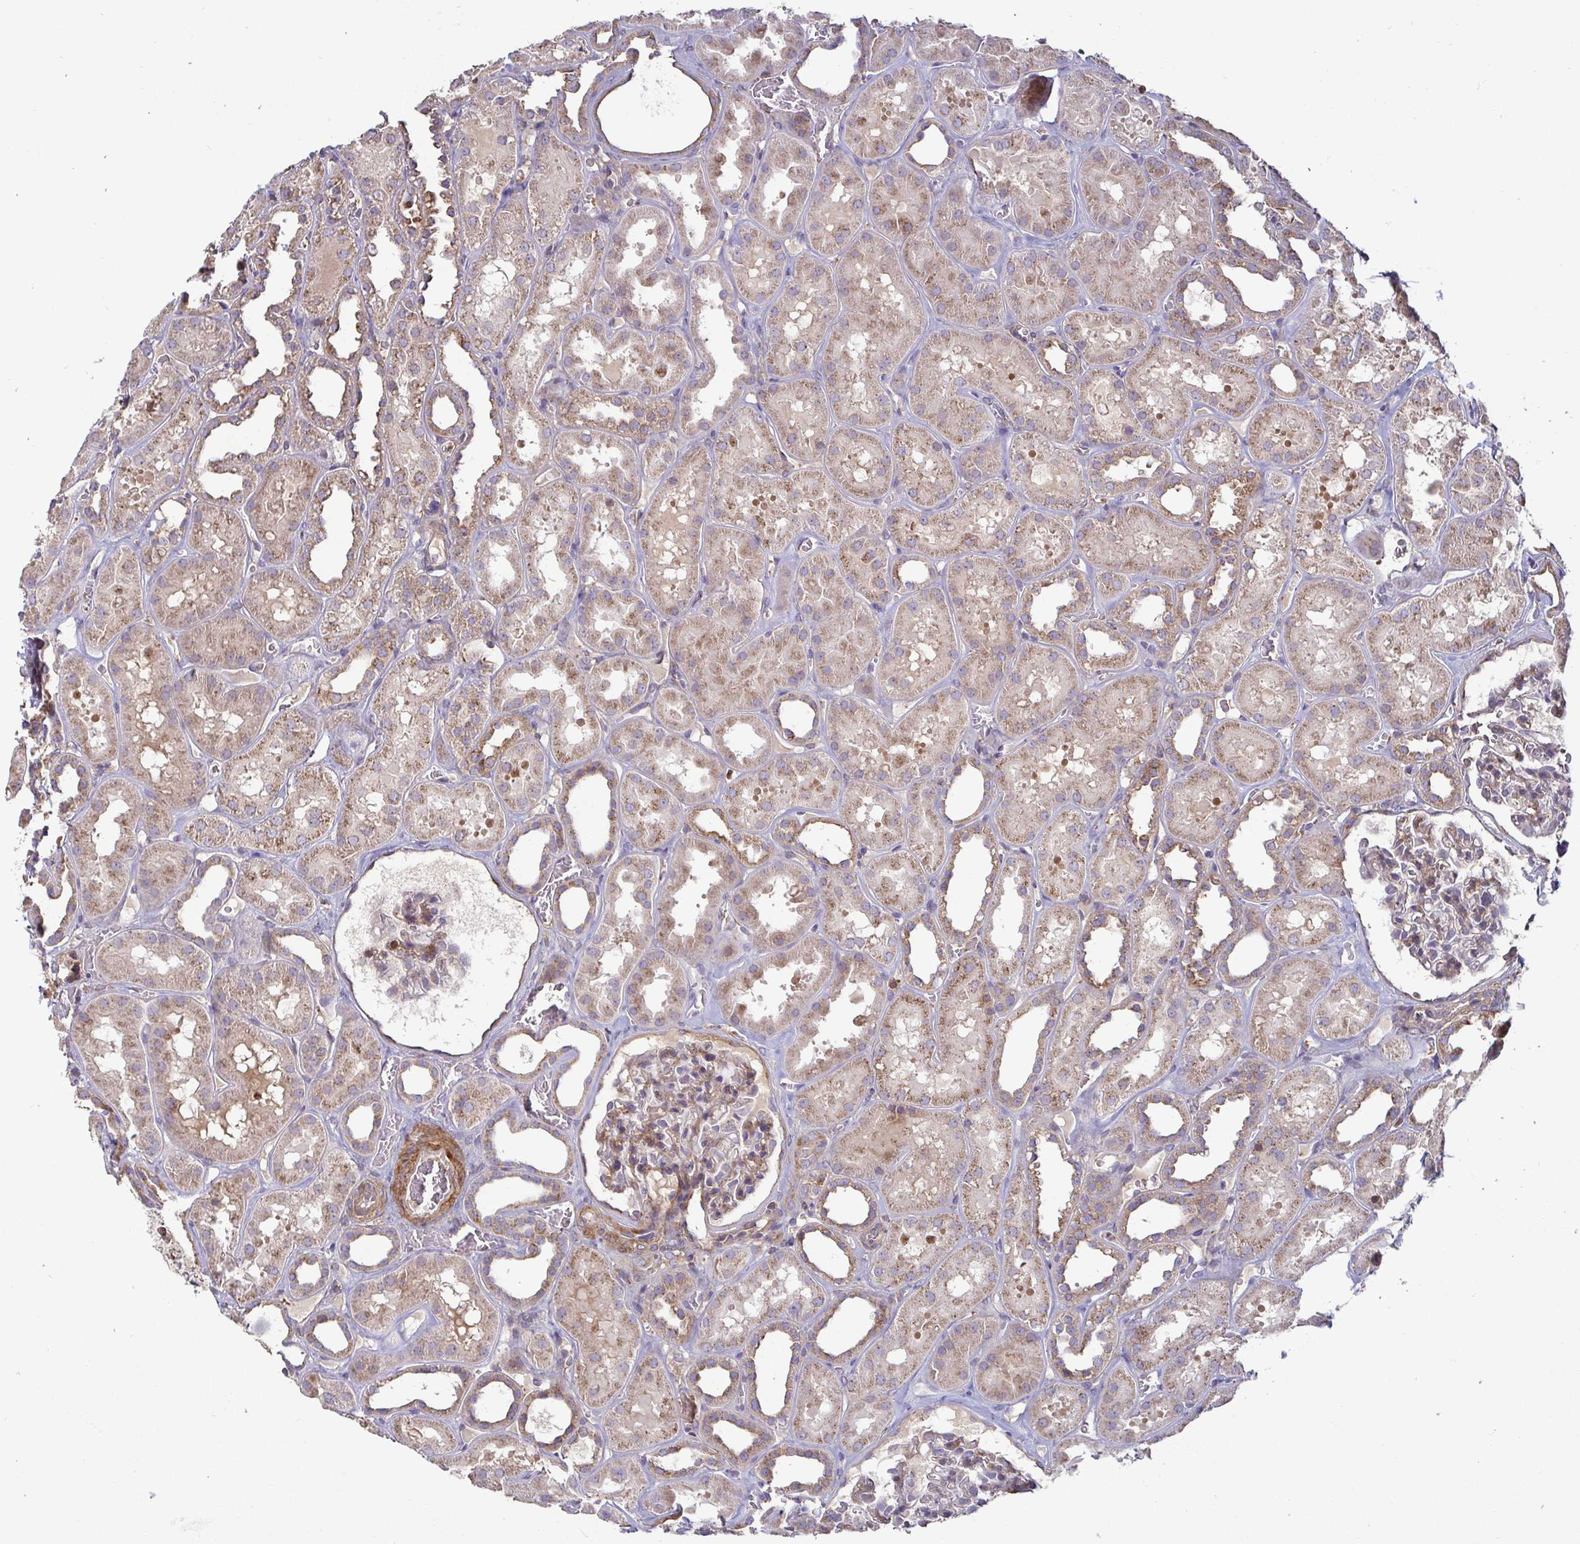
{"staining": {"intensity": "moderate", "quantity": "25%-75%", "location": "cytoplasmic/membranous"}, "tissue": "kidney", "cell_type": "Cells in glomeruli", "image_type": "normal", "snomed": [{"axis": "morphology", "description": "Normal tissue, NOS"}, {"axis": "topography", "description": "Kidney"}], "caption": "Protein expression by immunohistochemistry (IHC) demonstrates moderate cytoplasmic/membranous staining in about 25%-75% of cells in glomeruli in benign kidney. Using DAB (3,3'-diaminobenzidine) (brown) and hematoxylin (blue) stains, captured at high magnification using brightfield microscopy.", "gene": "SPRY1", "patient": {"sex": "female", "age": 41}}